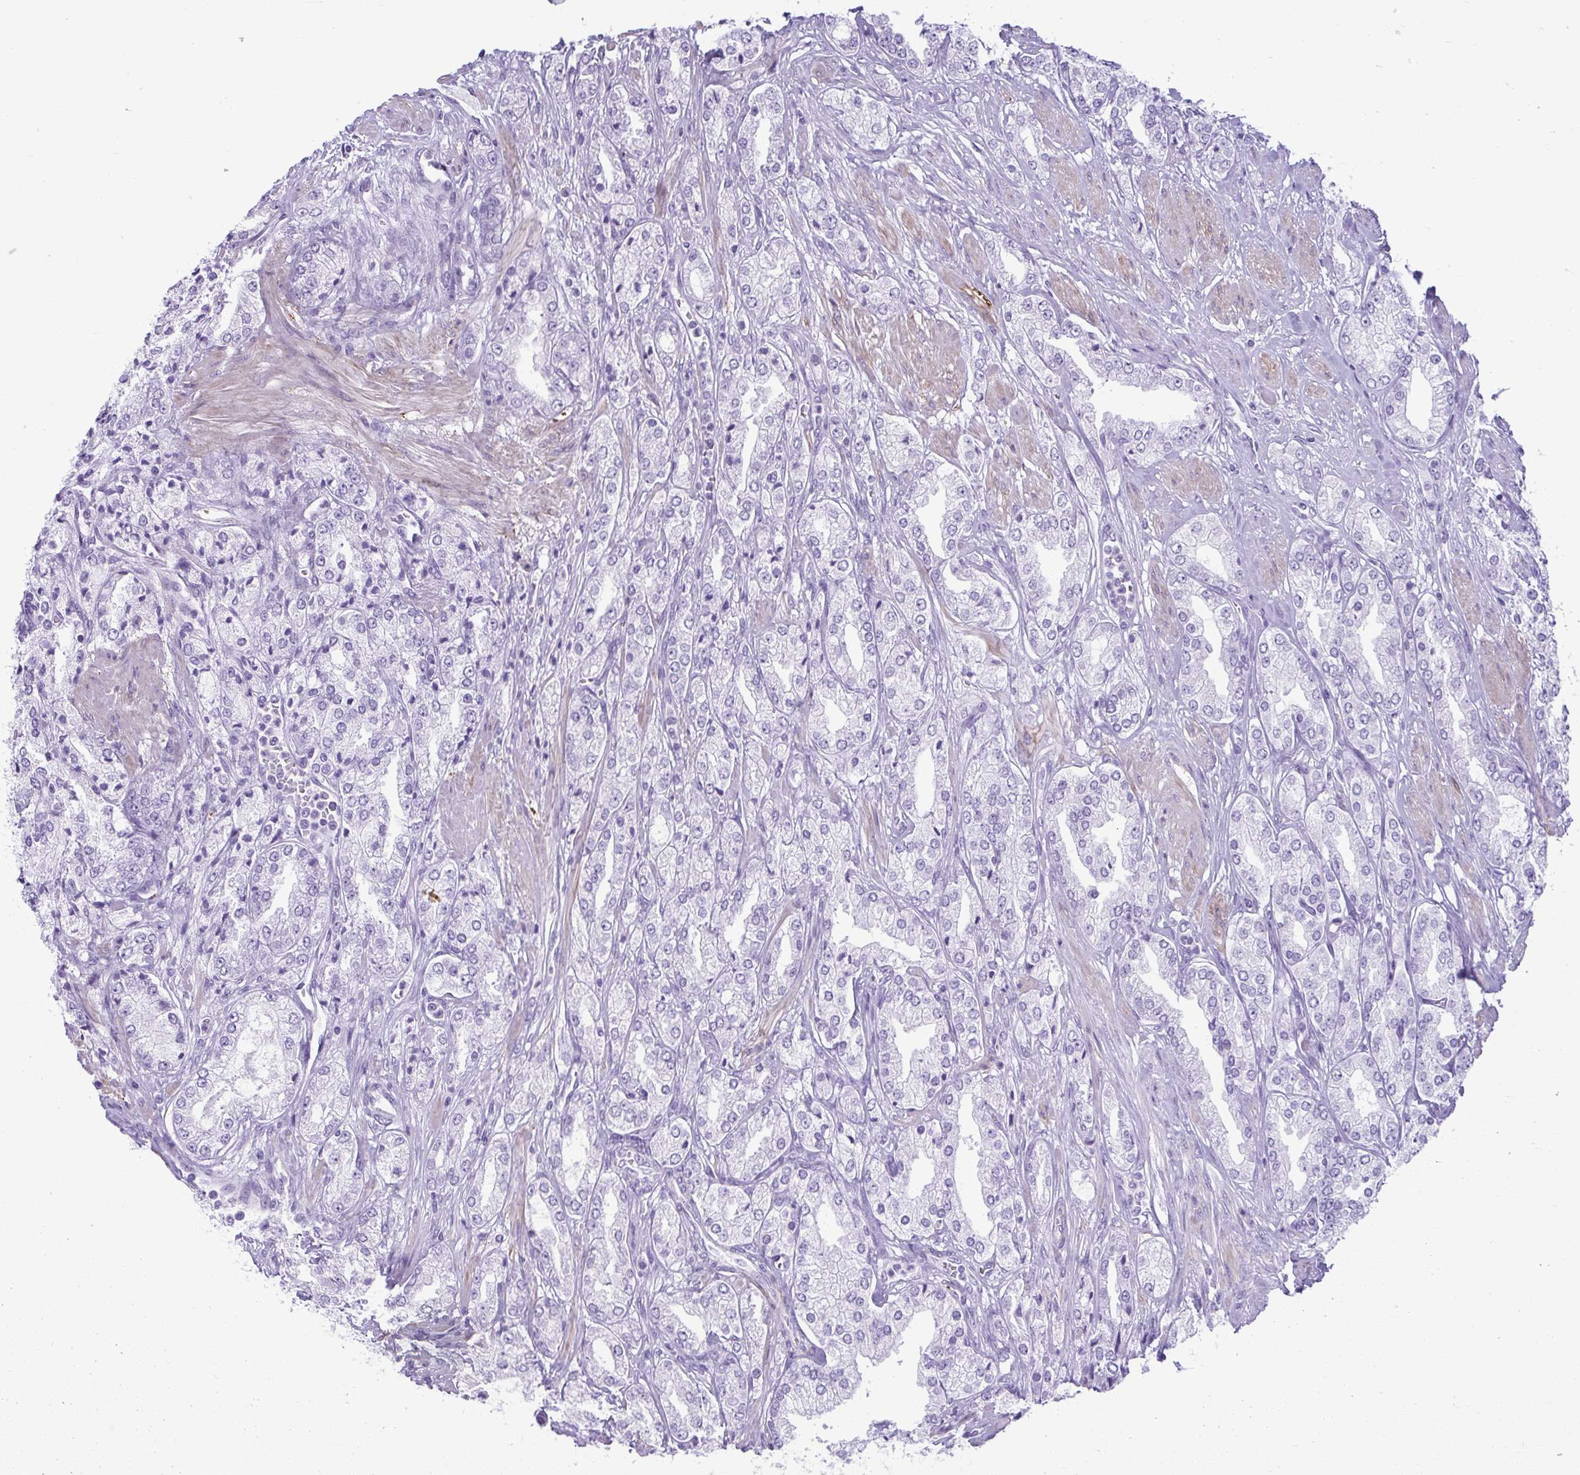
{"staining": {"intensity": "negative", "quantity": "none", "location": "none"}, "tissue": "prostate cancer", "cell_type": "Tumor cells", "image_type": "cancer", "snomed": [{"axis": "morphology", "description": "Adenocarcinoma, High grade"}, {"axis": "topography", "description": "Prostate"}], "caption": "Histopathology image shows no protein expression in tumor cells of prostate cancer (adenocarcinoma (high-grade)) tissue.", "gene": "TCEAL3", "patient": {"sex": "male", "age": 68}}